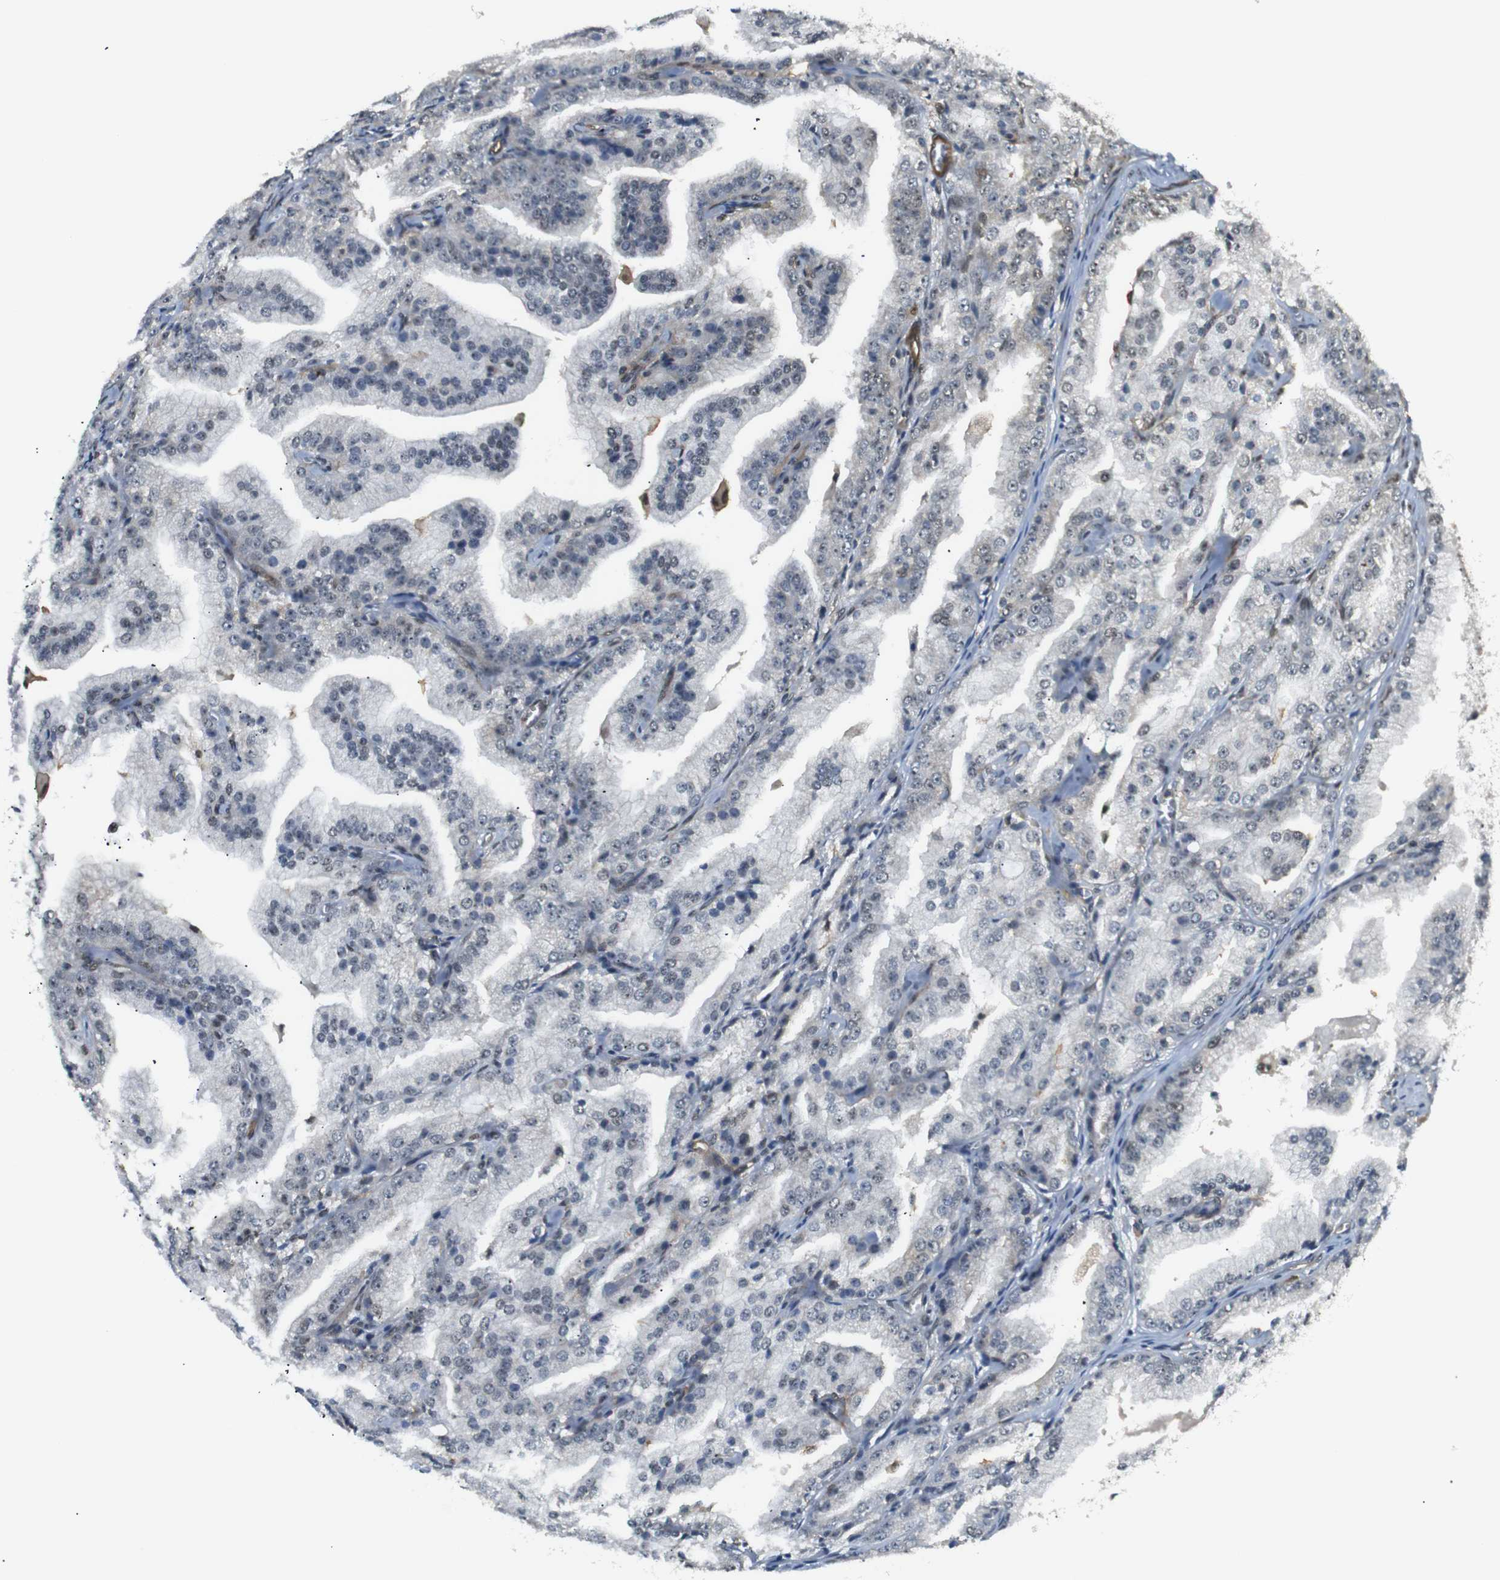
{"staining": {"intensity": "weak", "quantity": ">75%", "location": "nuclear"}, "tissue": "prostate cancer", "cell_type": "Tumor cells", "image_type": "cancer", "snomed": [{"axis": "morphology", "description": "Adenocarcinoma, High grade"}, {"axis": "topography", "description": "Prostate"}], "caption": "Immunohistochemistry (IHC) (DAB (3,3'-diaminobenzidine)) staining of high-grade adenocarcinoma (prostate) reveals weak nuclear protein staining in approximately >75% of tumor cells.", "gene": "PARN", "patient": {"sex": "male", "age": 61}}